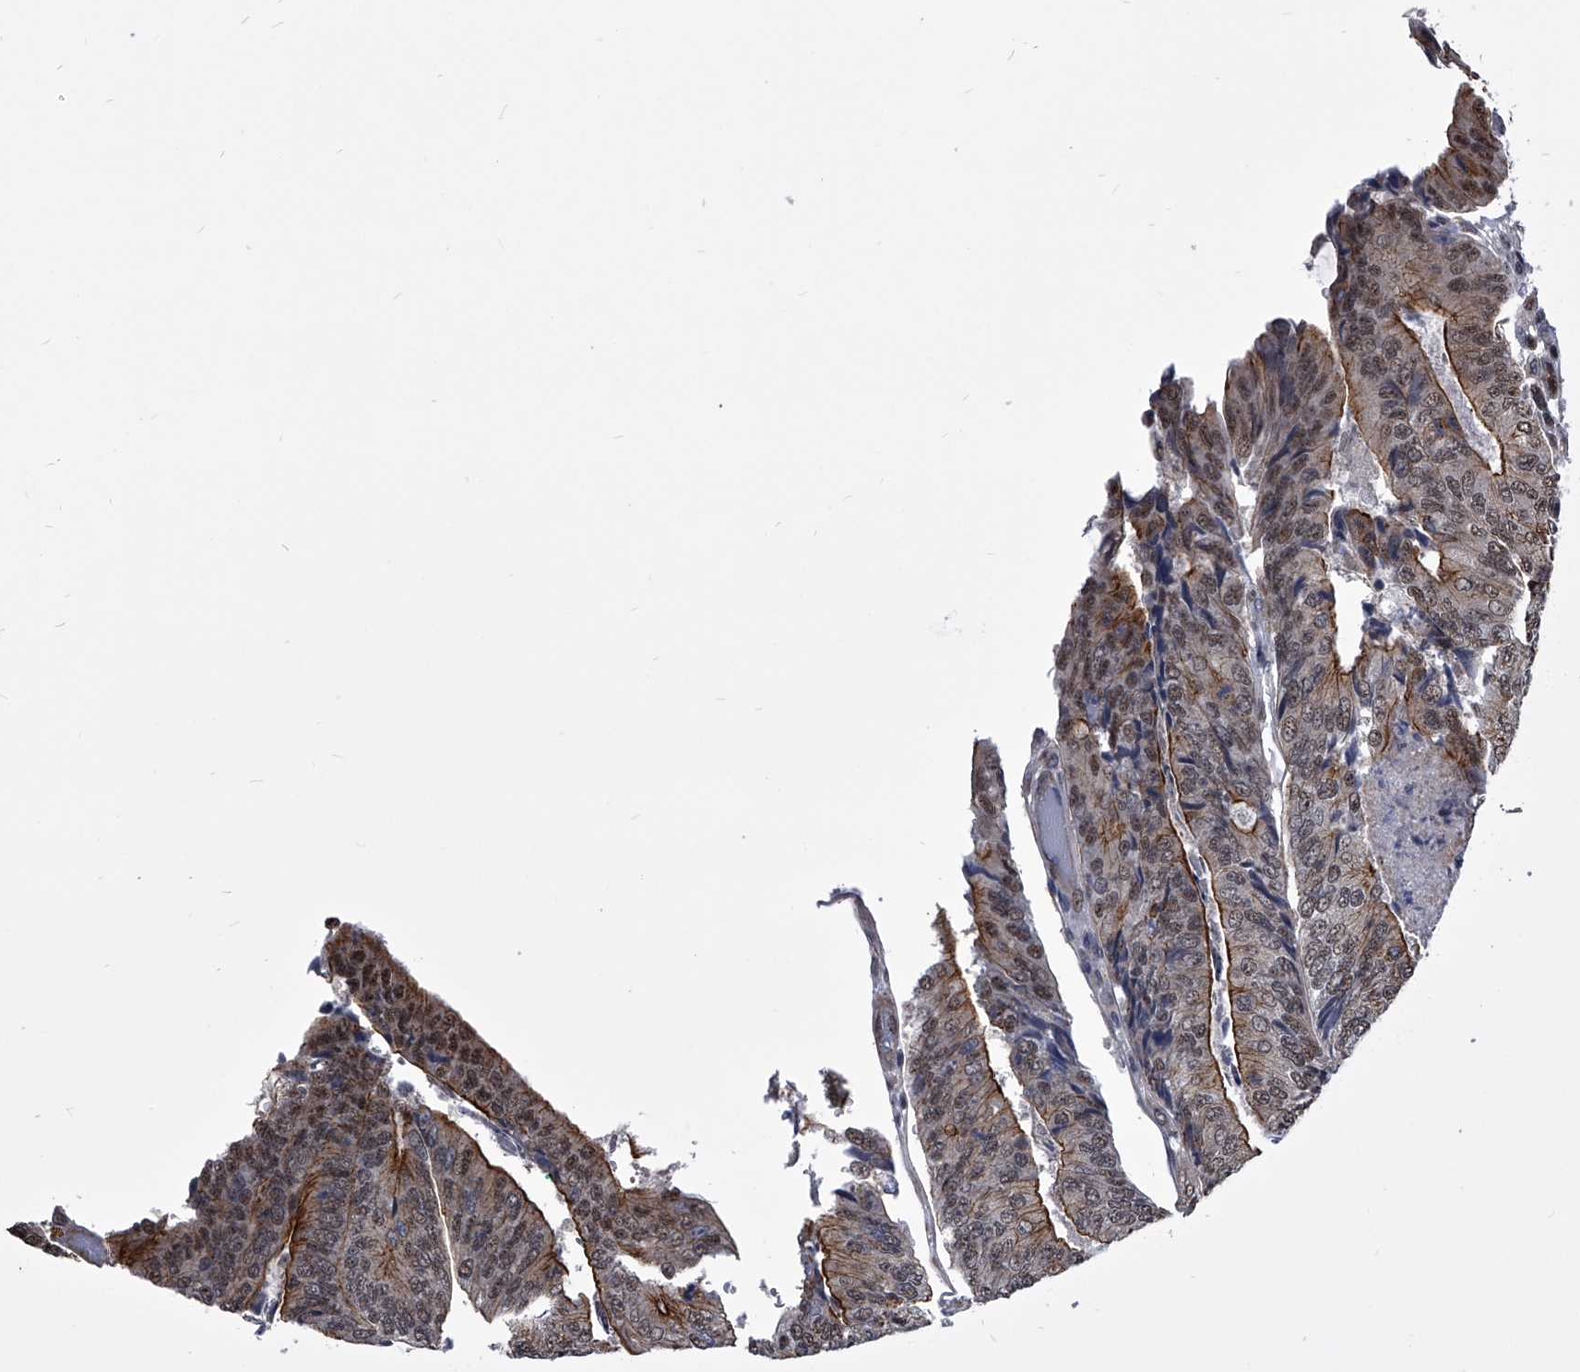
{"staining": {"intensity": "moderate", "quantity": "25%-75%", "location": "cytoplasmic/membranous,nuclear"}, "tissue": "colorectal cancer", "cell_type": "Tumor cells", "image_type": "cancer", "snomed": [{"axis": "morphology", "description": "Adenocarcinoma, NOS"}, {"axis": "topography", "description": "Colon"}], "caption": "Immunohistochemical staining of colorectal cancer displays moderate cytoplasmic/membranous and nuclear protein expression in approximately 25%-75% of tumor cells.", "gene": "ZNF76", "patient": {"sex": "female", "age": 67}}